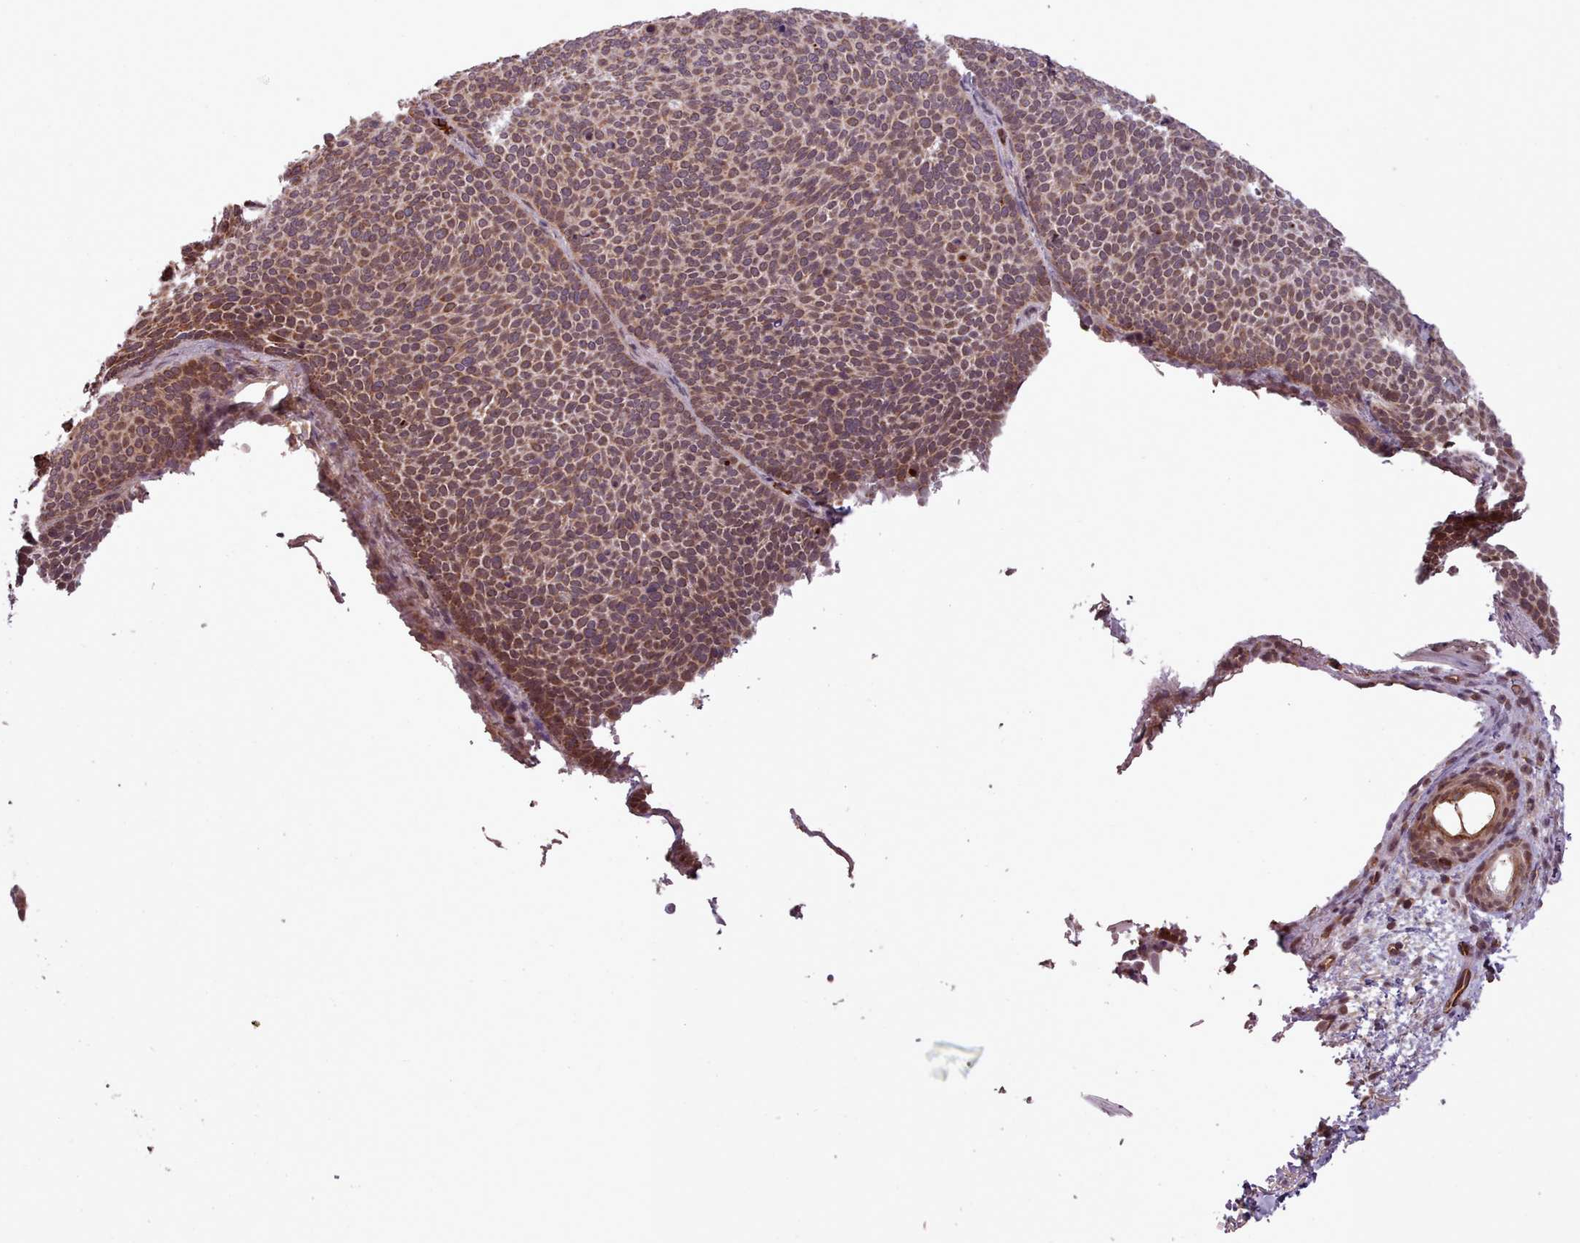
{"staining": {"intensity": "moderate", "quantity": ">75%", "location": "cytoplasmic/membranous"}, "tissue": "skin cancer", "cell_type": "Tumor cells", "image_type": "cancer", "snomed": [{"axis": "morphology", "description": "Basal cell carcinoma"}, {"axis": "topography", "description": "Skin"}], "caption": "Brown immunohistochemical staining in human skin basal cell carcinoma exhibits moderate cytoplasmic/membranous positivity in about >75% of tumor cells. (Brightfield microscopy of DAB IHC at high magnification).", "gene": "ZMYM4", "patient": {"sex": "female", "age": 77}}